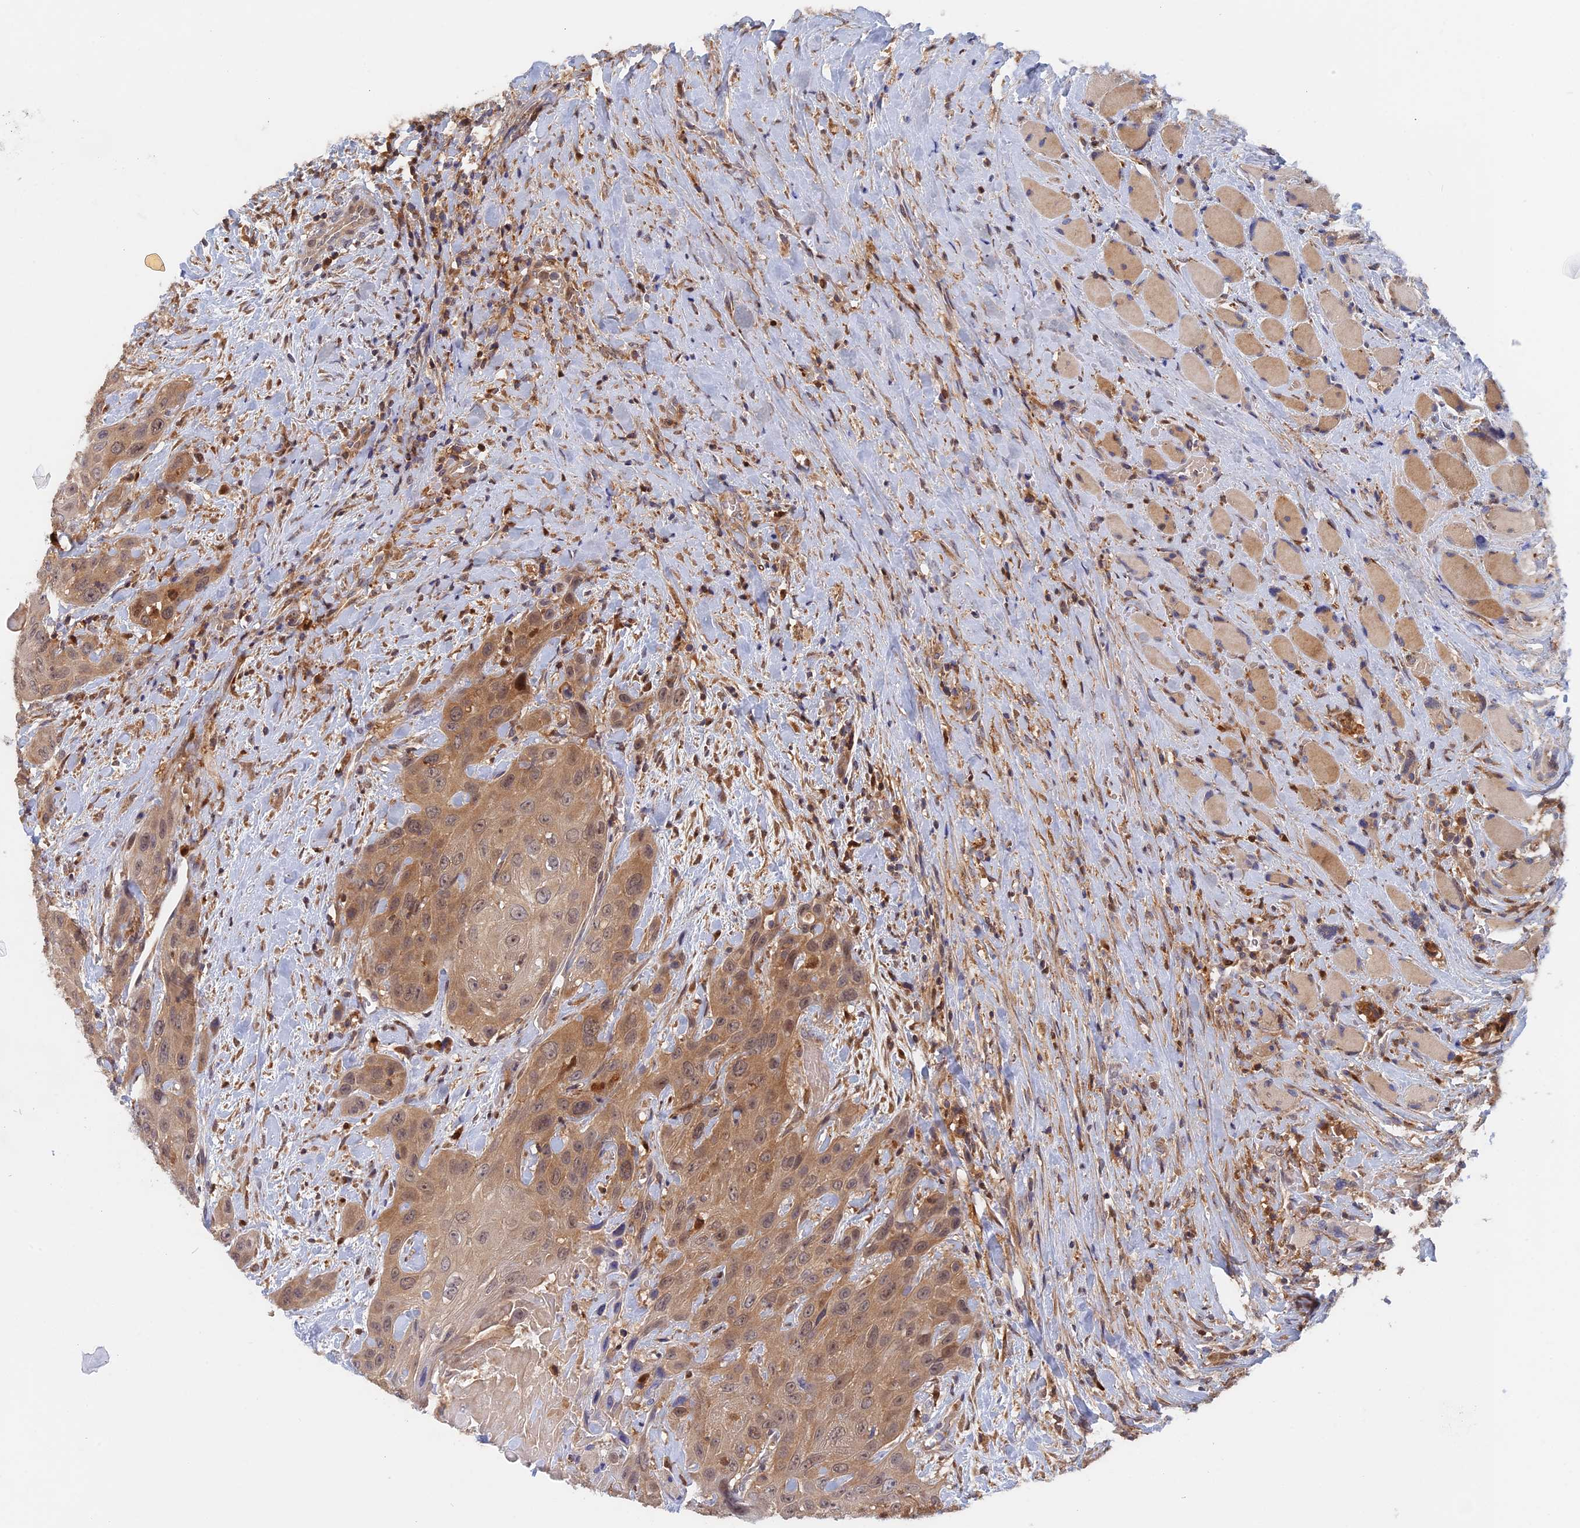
{"staining": {"intensity": "moderate", "quantity": ">75%", "location": "cytoplasmic/membranous,nuclear"}, "tissue": "head and neck cancer", "cell_type": "Tumor cells", "image_type": "cancer", "snomed": [{"axis": "morphology", "description": "Squamous cell carcinoma, NOS"}, {"axis": "topography", "description": "Head-Neck"}], "caption": "DAB immunohistochemical staining of human head and neck cancer (squamous cell carcinoma) exhibits moderate cytoplasmic/membranous and nuclear protein staining in approximately >75% of tumor cells.", "gene": "BLVRA", "patient": {"sex": "male", "age": 81}}